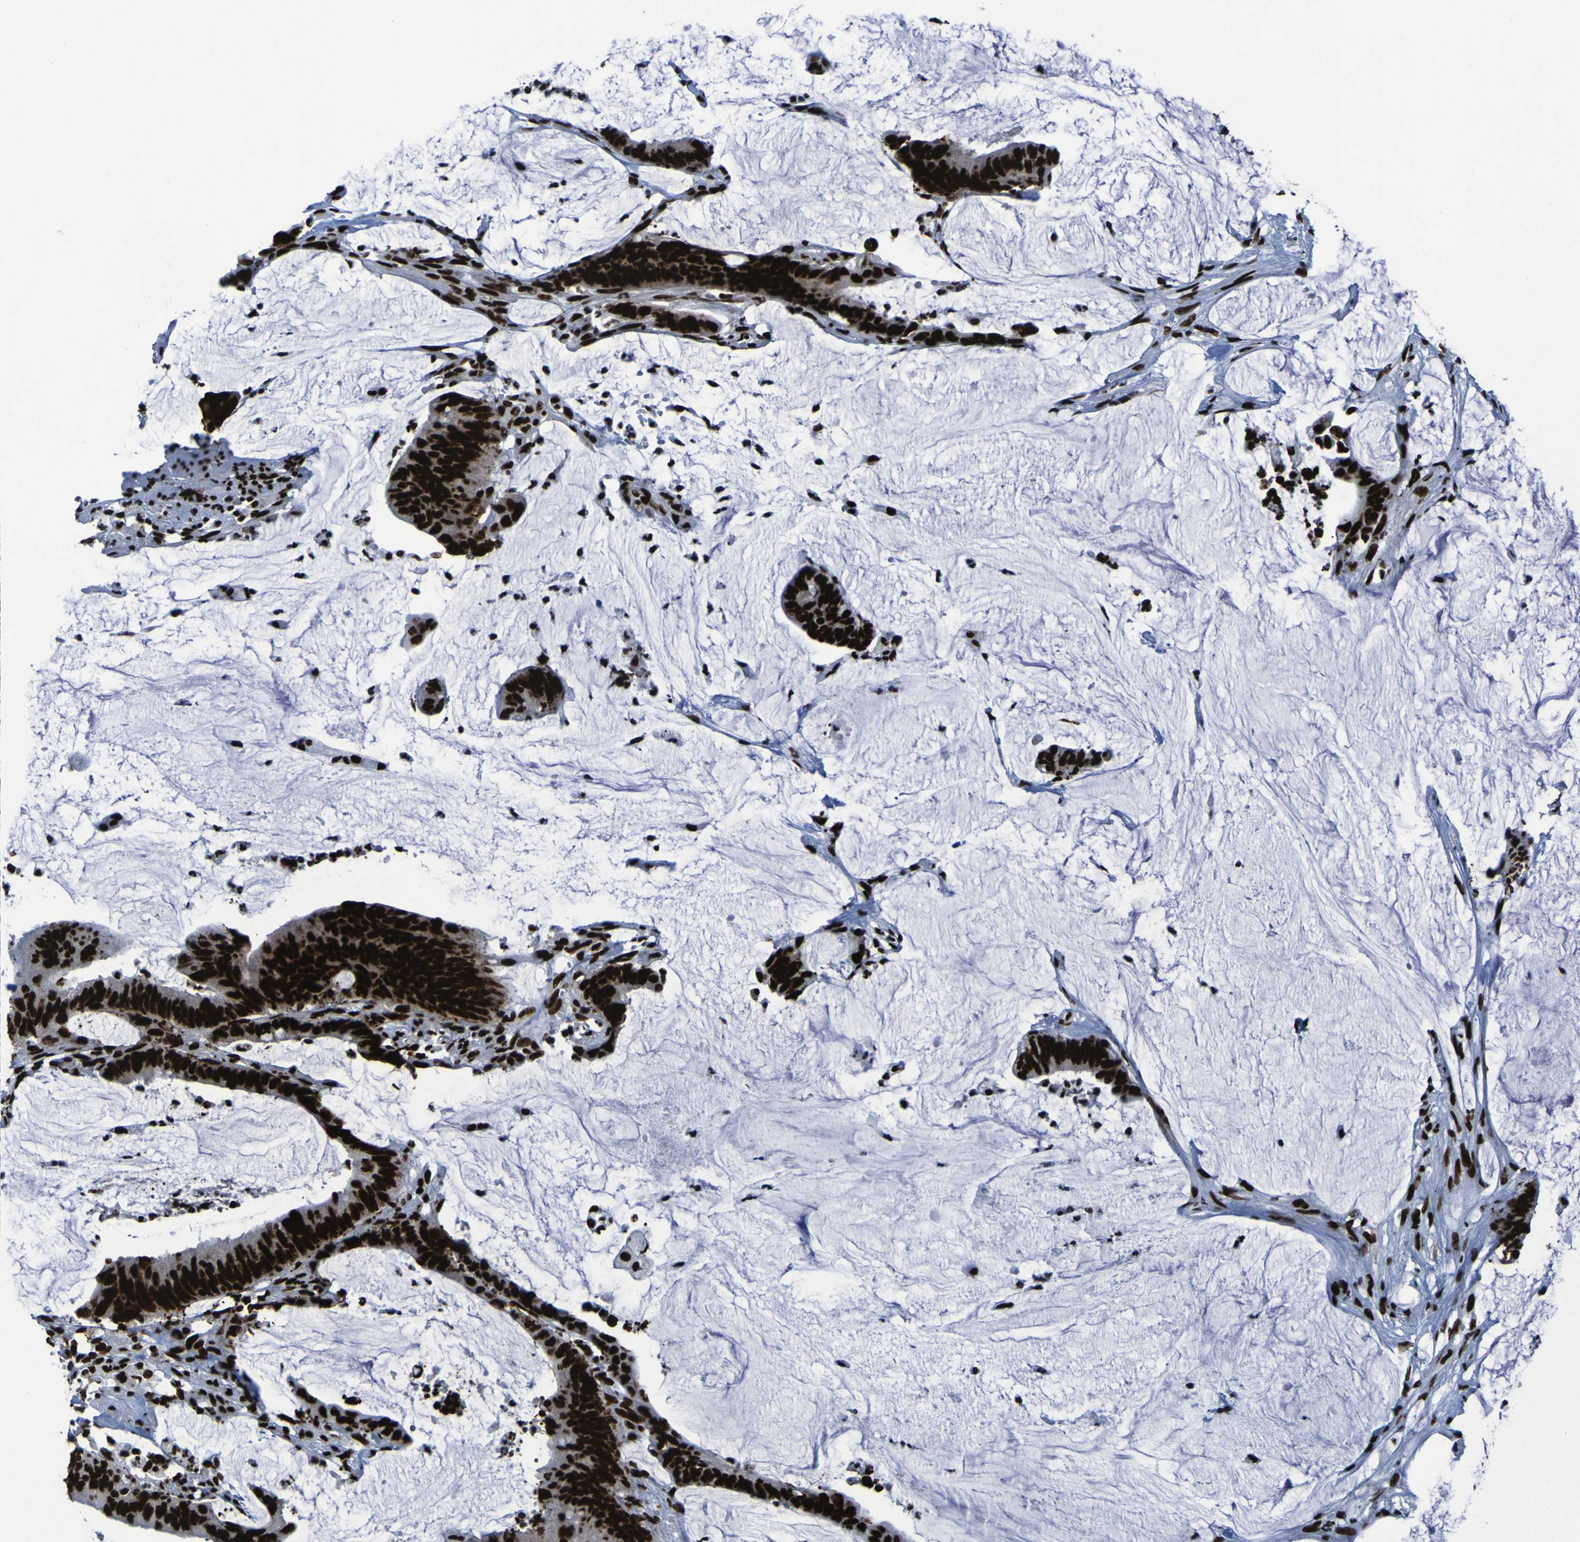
{"staining": {"intensity": "strong", "quantity": ">75%", "location": "nuclear"}, "tissue": "colorectal cancer", "cell_type": "Tumor cells", "image_type": "cancer", "snomed": [{"axis": "morphology", "description": "Adenocarcinoma, NOS"}, {"axis": "topography", "description": "Rectum"}], "caption": "Tumor cells display strong nuclear positivity in about >75% of cells in colorectal cancer (adenocarcinoma).", "gene": "NPM1", "patient": {"sex": "female", "age": 66}}